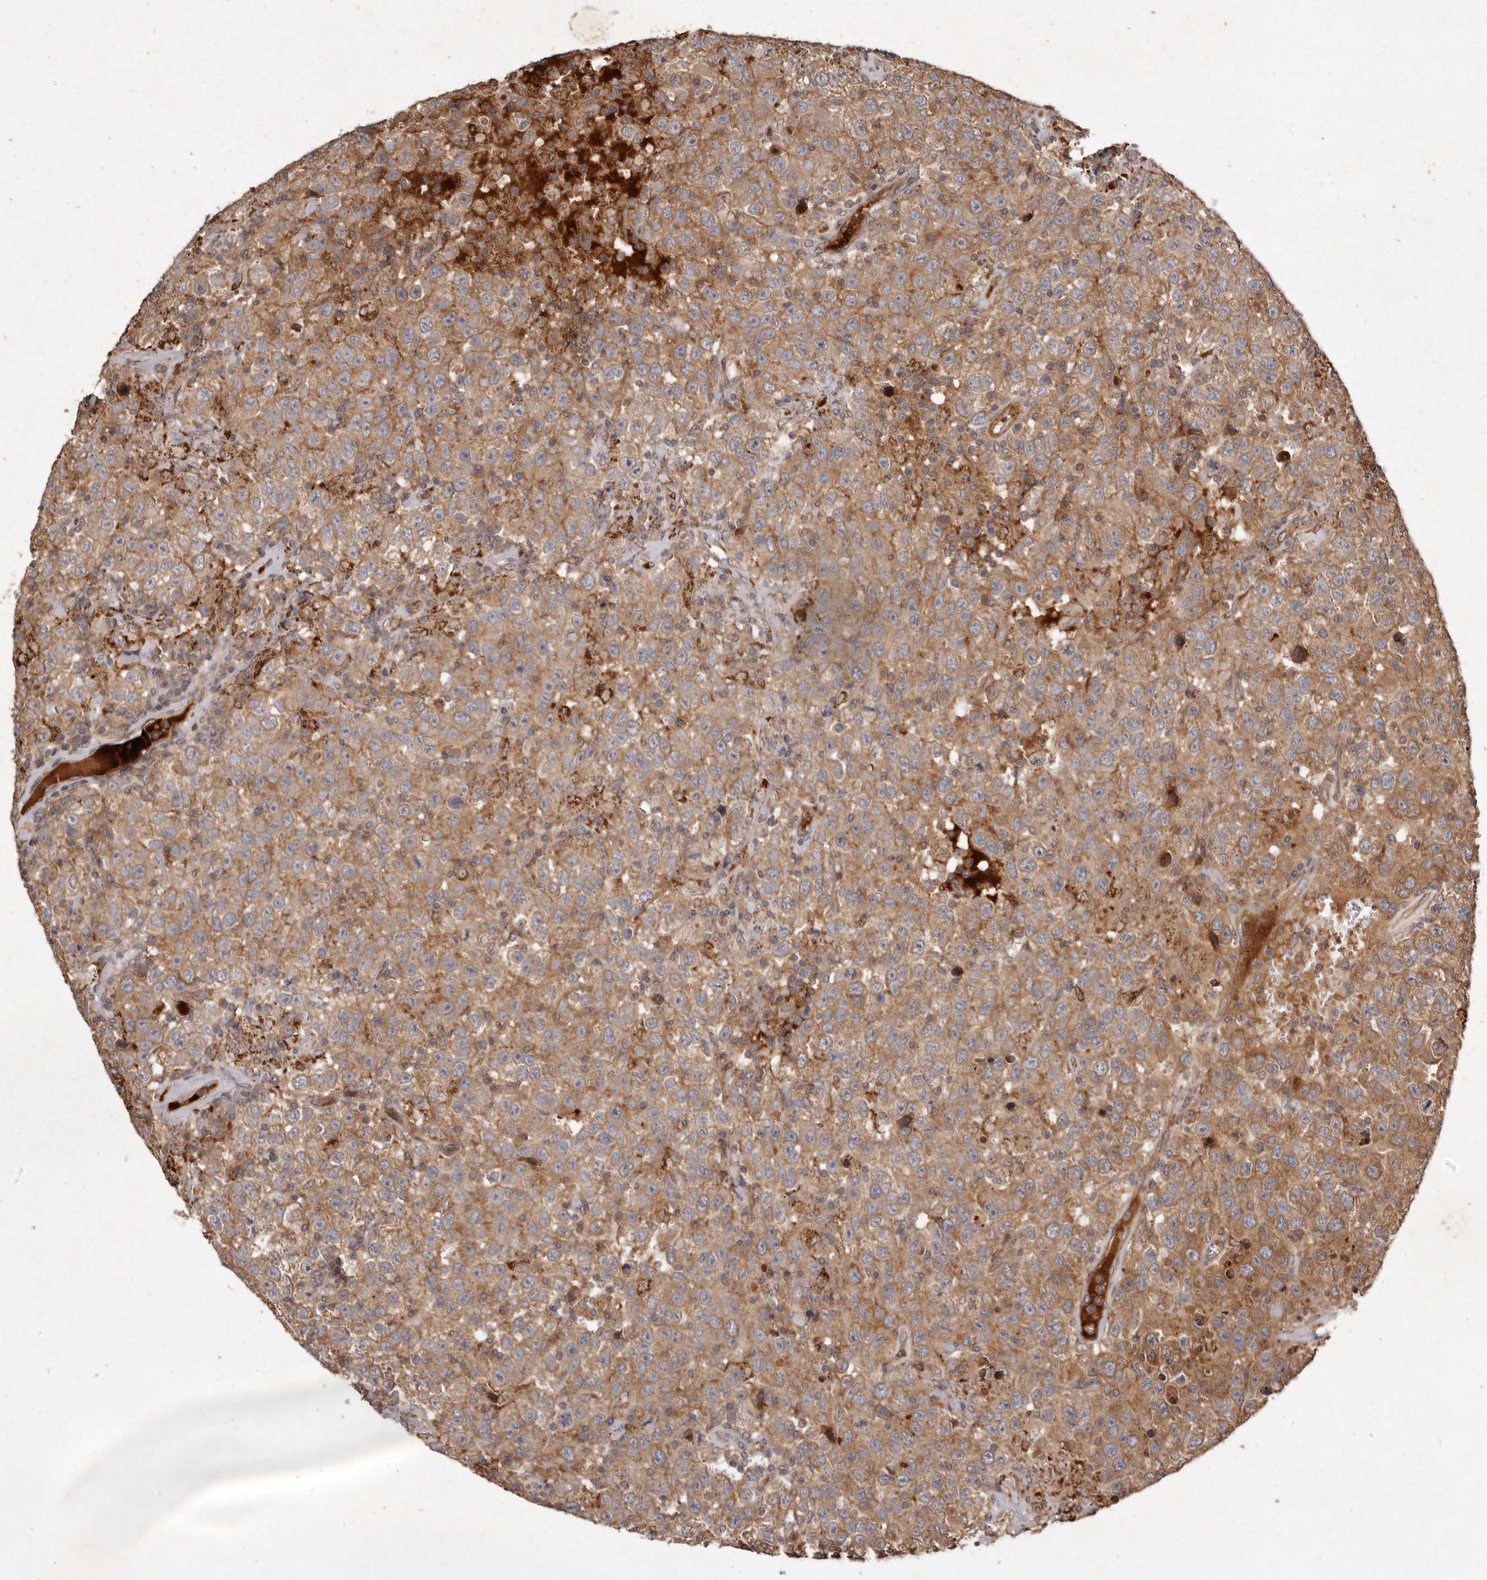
{"staining": {"intensity": "moderate", "quantity": ">75%", "location": "cytoplasmic/membranous"}, "tissue": "testis cancer", "cell_type": "Tumor cells", "image_type": "cancer", "snomed": [{"axis": "morphology", "description": "Seminoma, NOS"}, {"axis": "topography", "description": "Testis"}], "caption": "A medium amount of moderate cytoplasmic/membranous expression is present in approximately >75% of tumor cells in seminoma (testis) tissue.", "gene": "SEMA3A", "patient": {"sex": "male", "age": 41}}